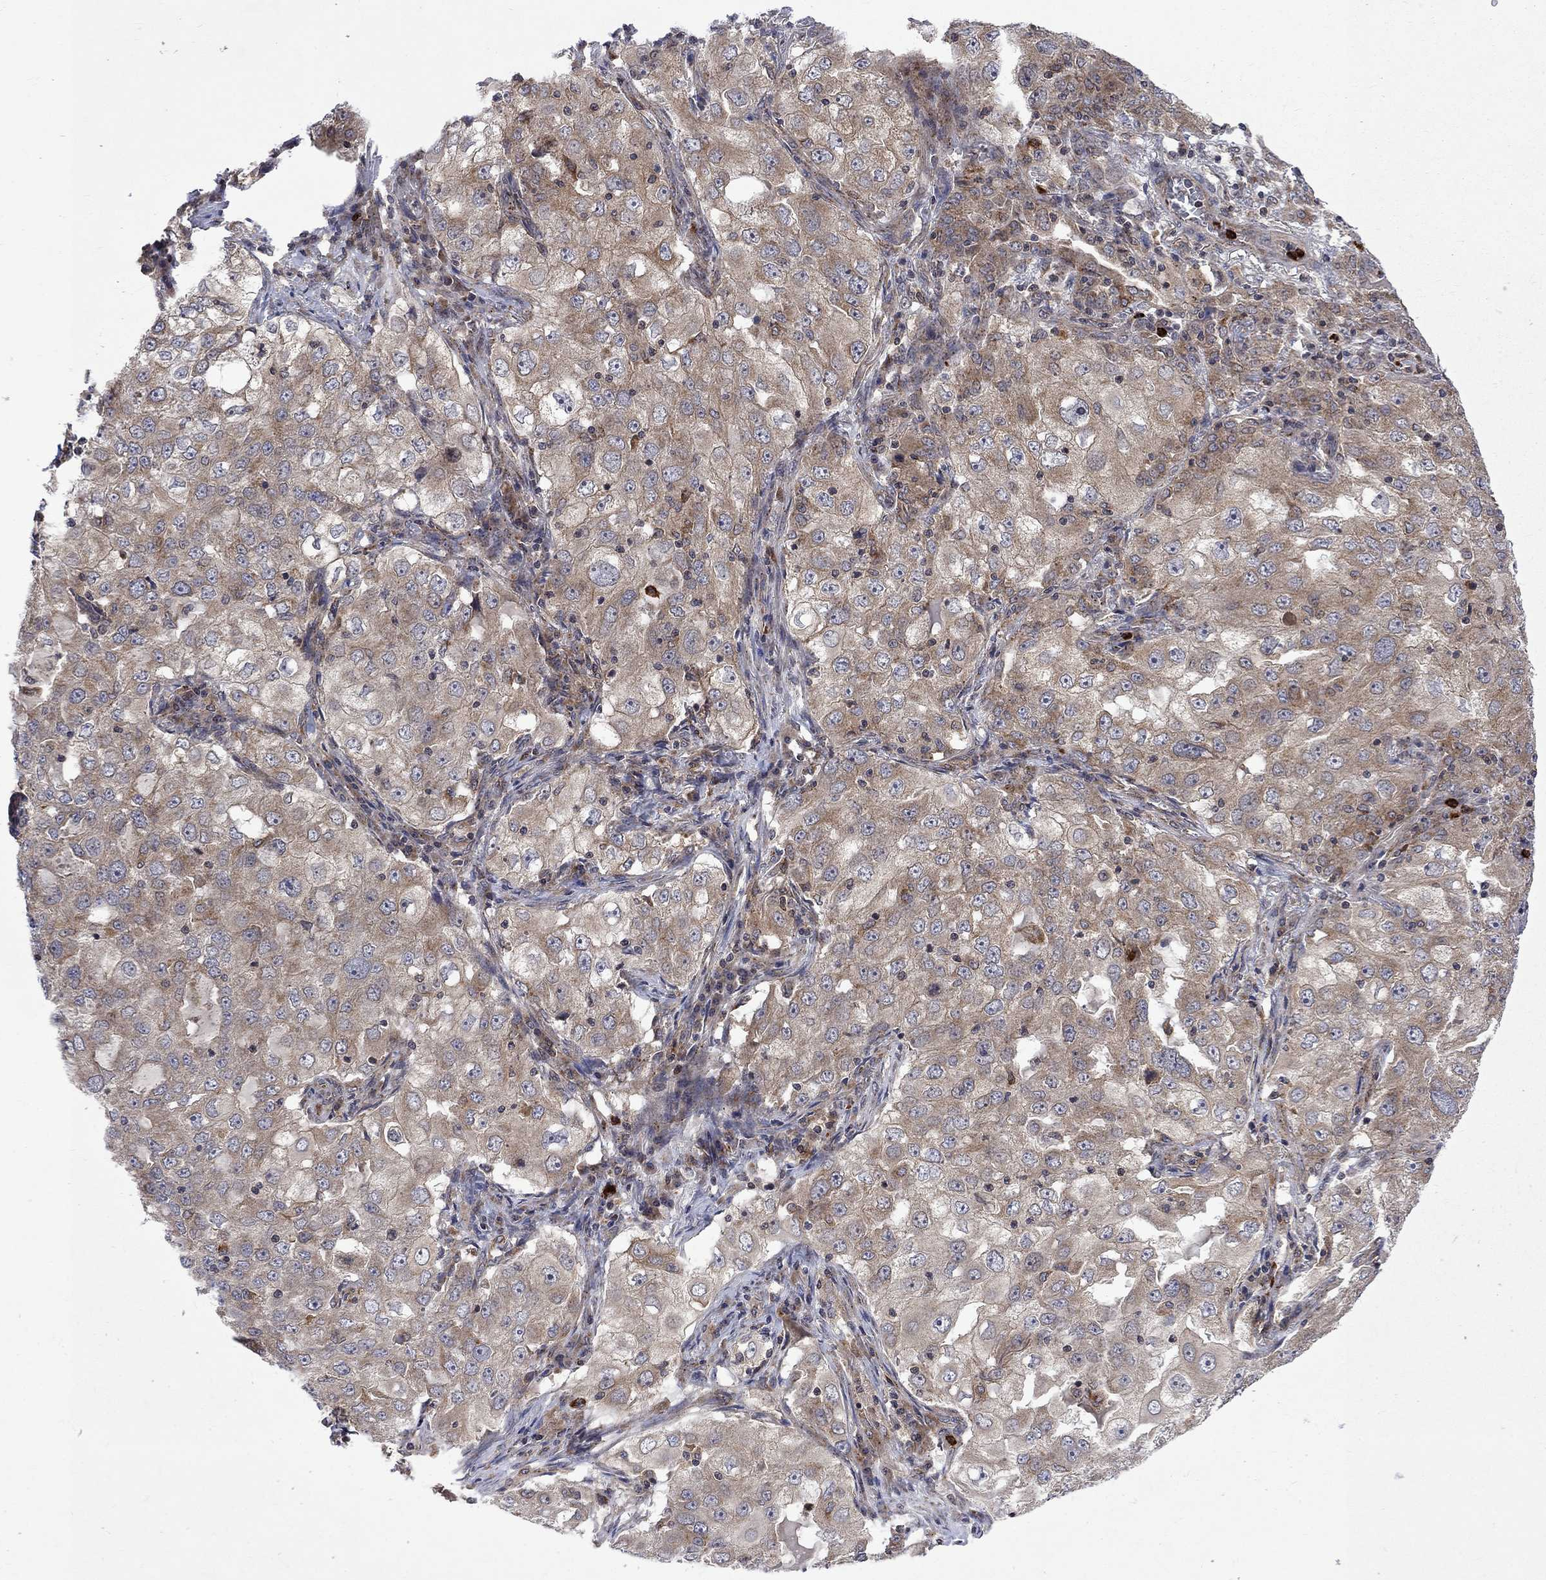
{"staining": {"intensity": "weak", "quantity": ">75%", "location": "cytoplasmic/membranous"}, "tissue": "lung cancer", "cell_type": "Tumor cells", "image_type": "cancer", "snomed": [{"axis": "morphology", "description": "Adenocarcinoma, NOS"}, {"axis": "topography", "description": "Lung"}], "caption": "Immunohistochemistry micrograph of human adenocarcinoma (lung) stained for a protein (brown), which displays low levels of weak cytoplasmic/membranous expression in about >75% of tumor cells.", "gene": "TMEM33", "patient": {"sex": "female", "age": 61}}